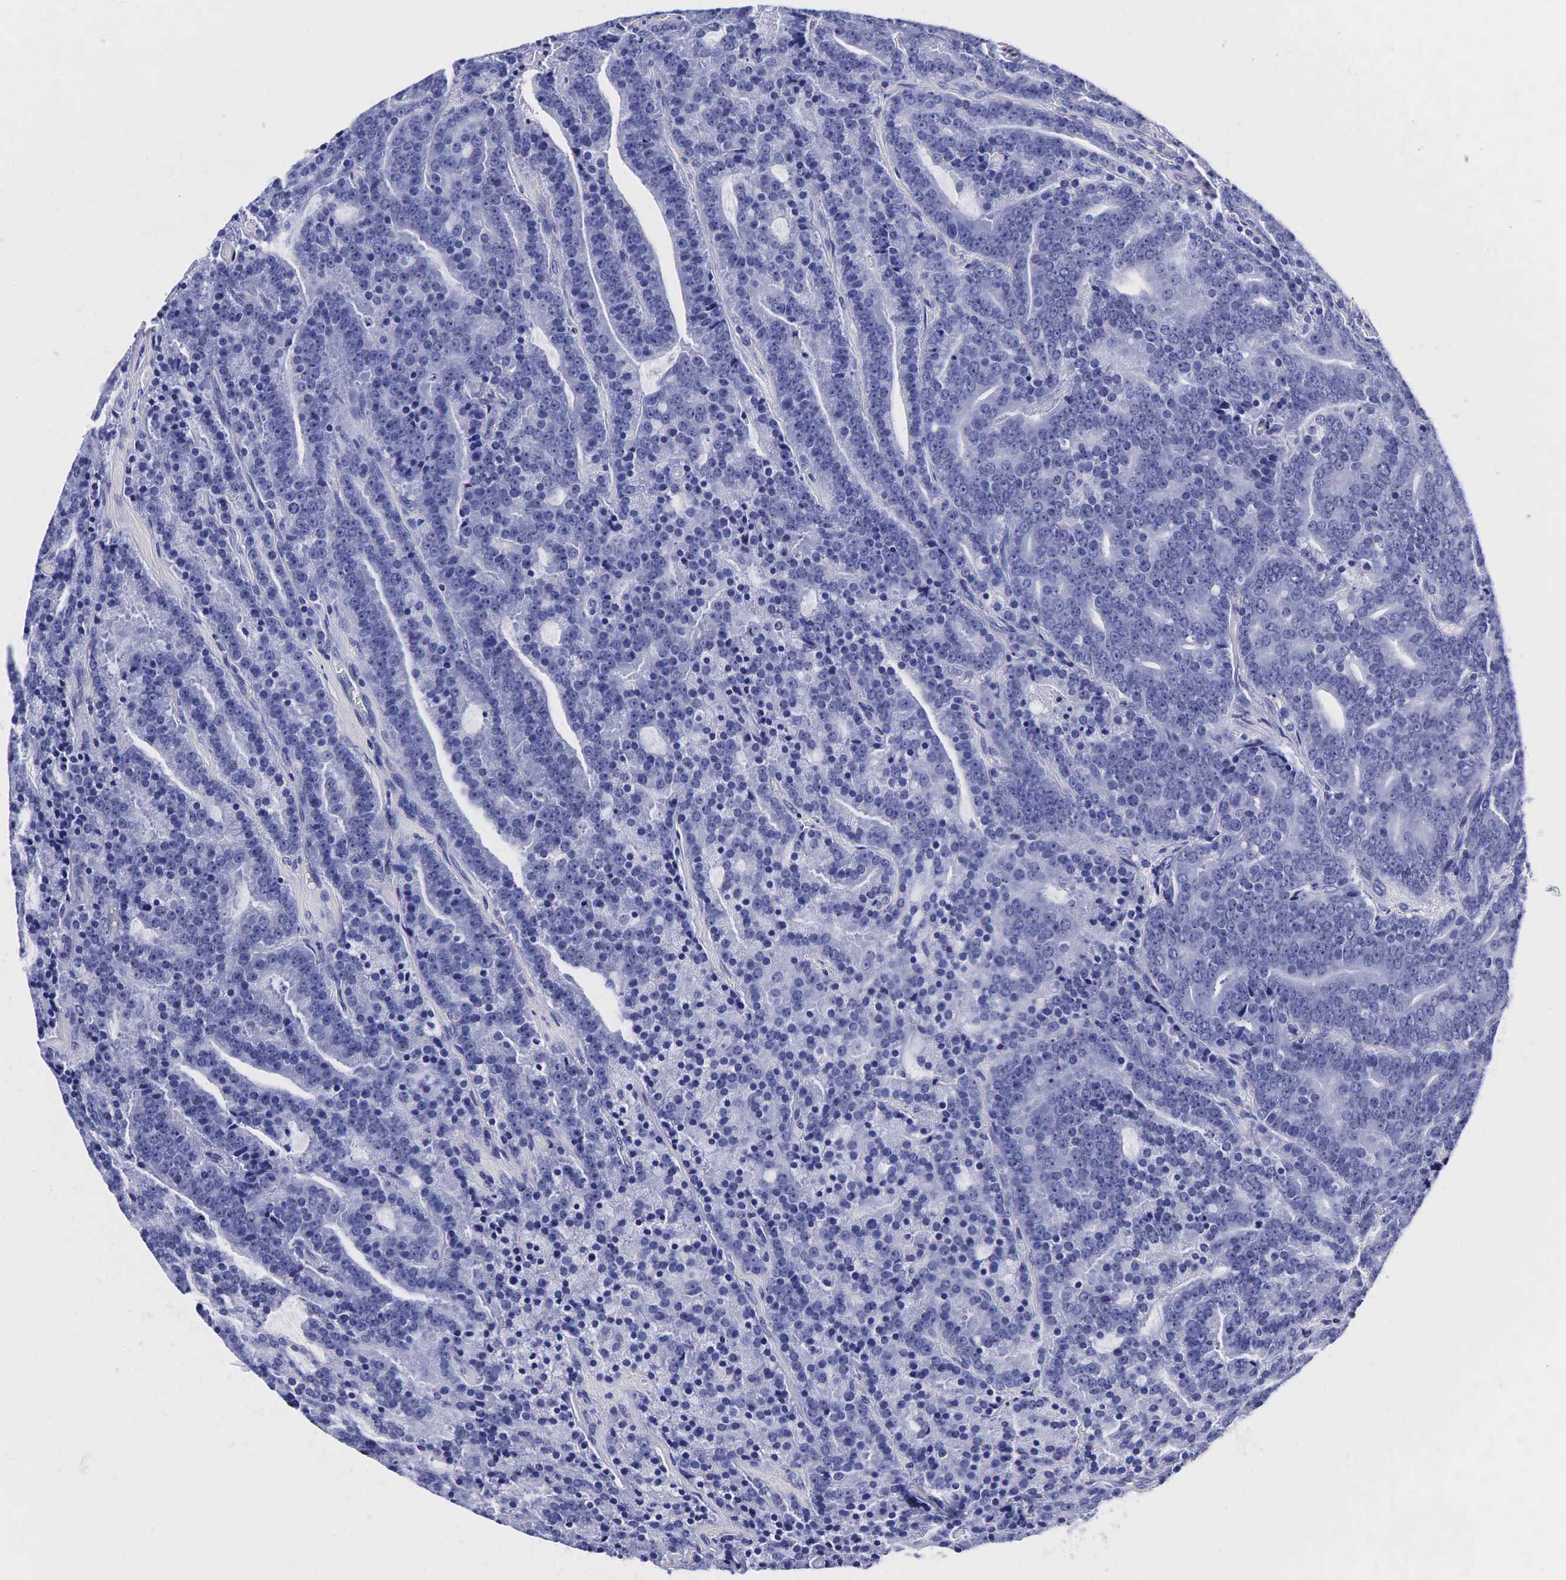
{"staining": {"intensity": "negative", "quantity": "none", "location": "none"}, "tissue": "prostate cancer", "cell_type": "Tumor cells", "image_type": "cancer", "snomed": [{"axis": "morphology", "description": "Adenocarcinoma, Medium grade"}, {"axis": "topography", "description": "Prostate"}], "caption": "The micrograph reveals no staining of tumor cells in medium-grade adenocarcinoma (prostate).", "gene": "TG", "patient": {"sex": "male", "age": 65}}